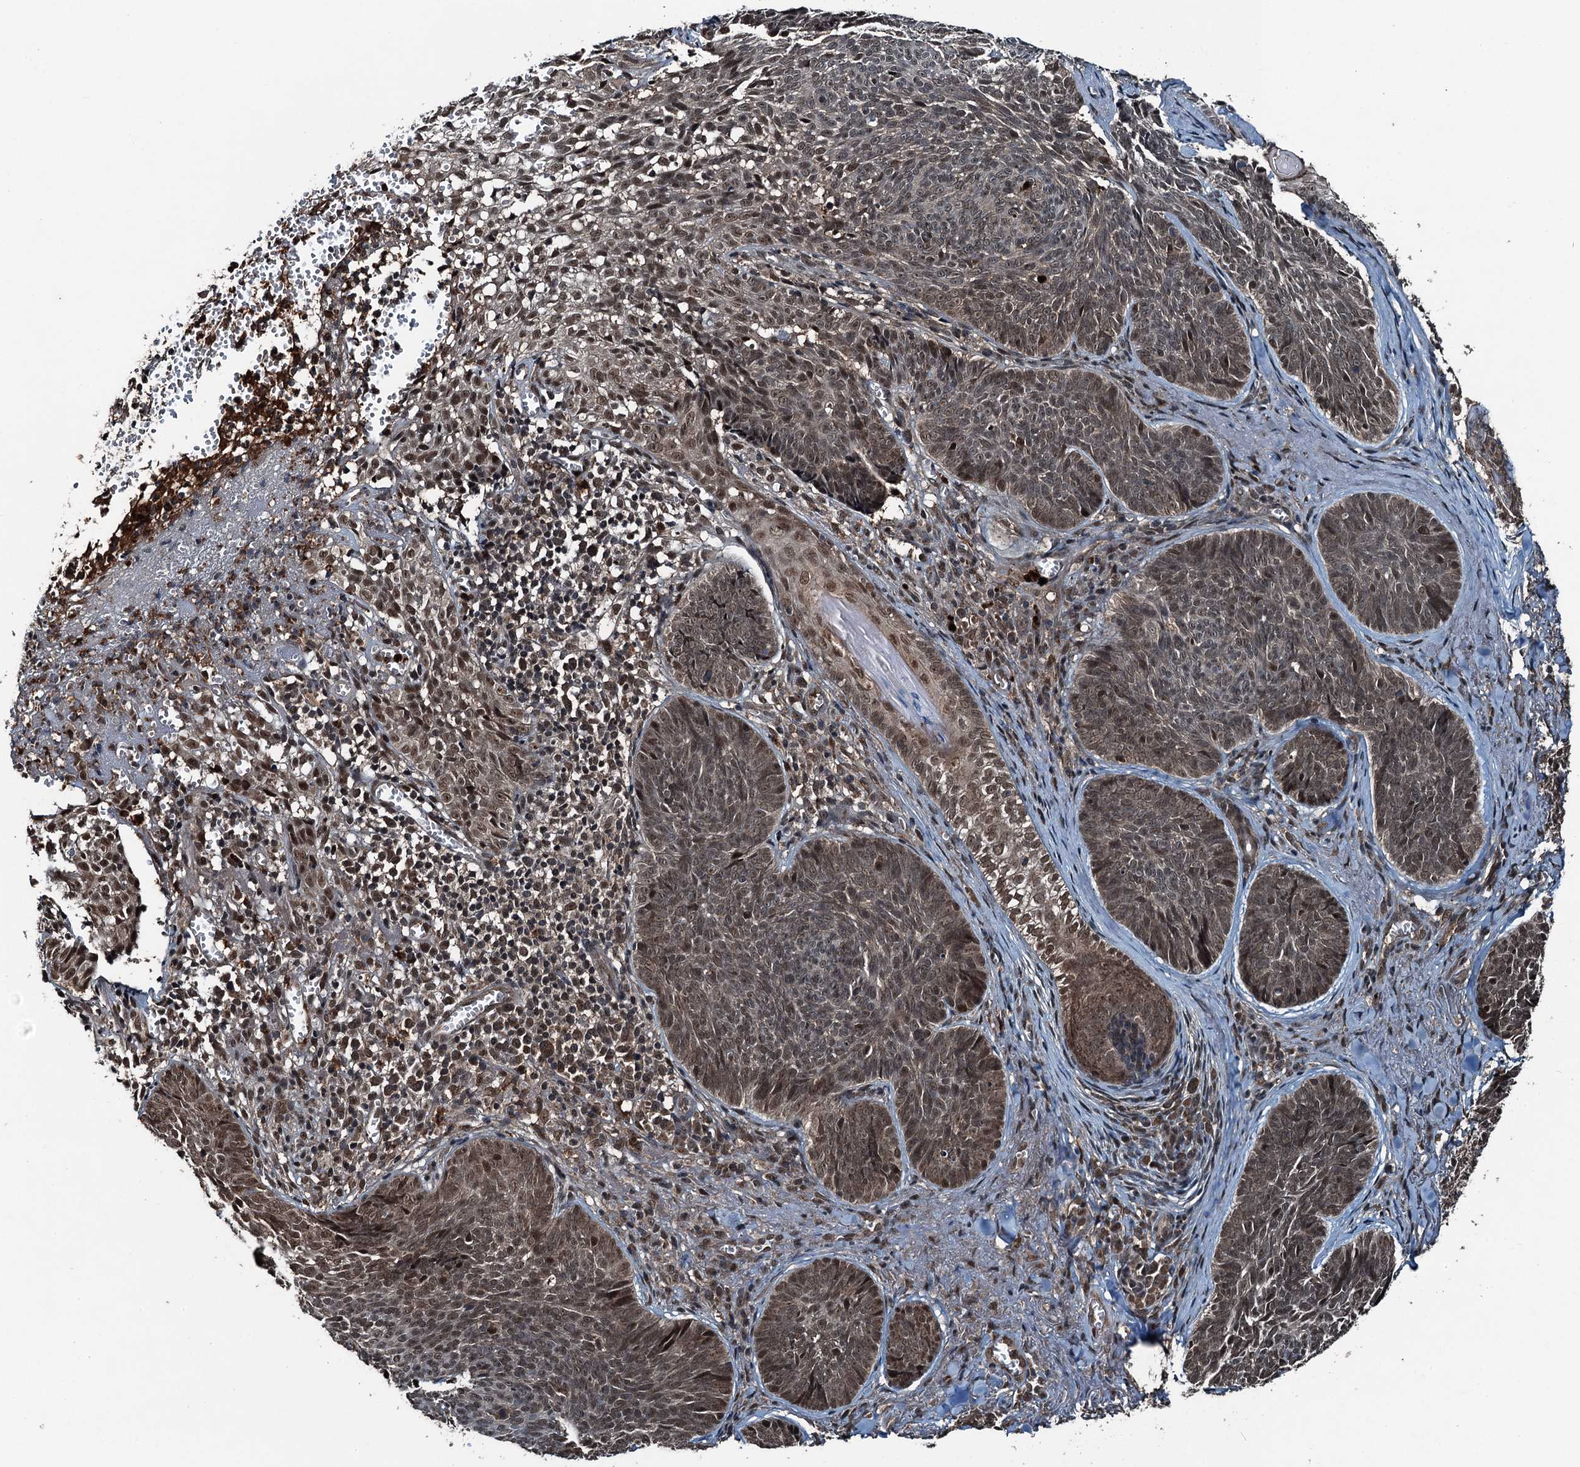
{"staining": {"intensity": "moderate", "quantity": "25%-75%", "location": "nuclear"}, "tissue": "skin cancer", "cell_type": "Tumor cells", "image_type": "cancer", "snomed": [{"axis": "morphology", "description": "Basal cell carcinoma"}, {"axis": "topography", "description": "Skin"}], "caption": "Immunohistochemistry (IHC) micrograph of neoplastic tissue: human basal cell carcinoma (skin) stained using immunohistochemistry (IHC) demonstrates medium levels of moderate protein expression localized specifically in the nuclear of tumor cells, appearing as a nuclear brown color.", "gene": "UBXN6", "patient": {"sex": "female", "age": 74}}